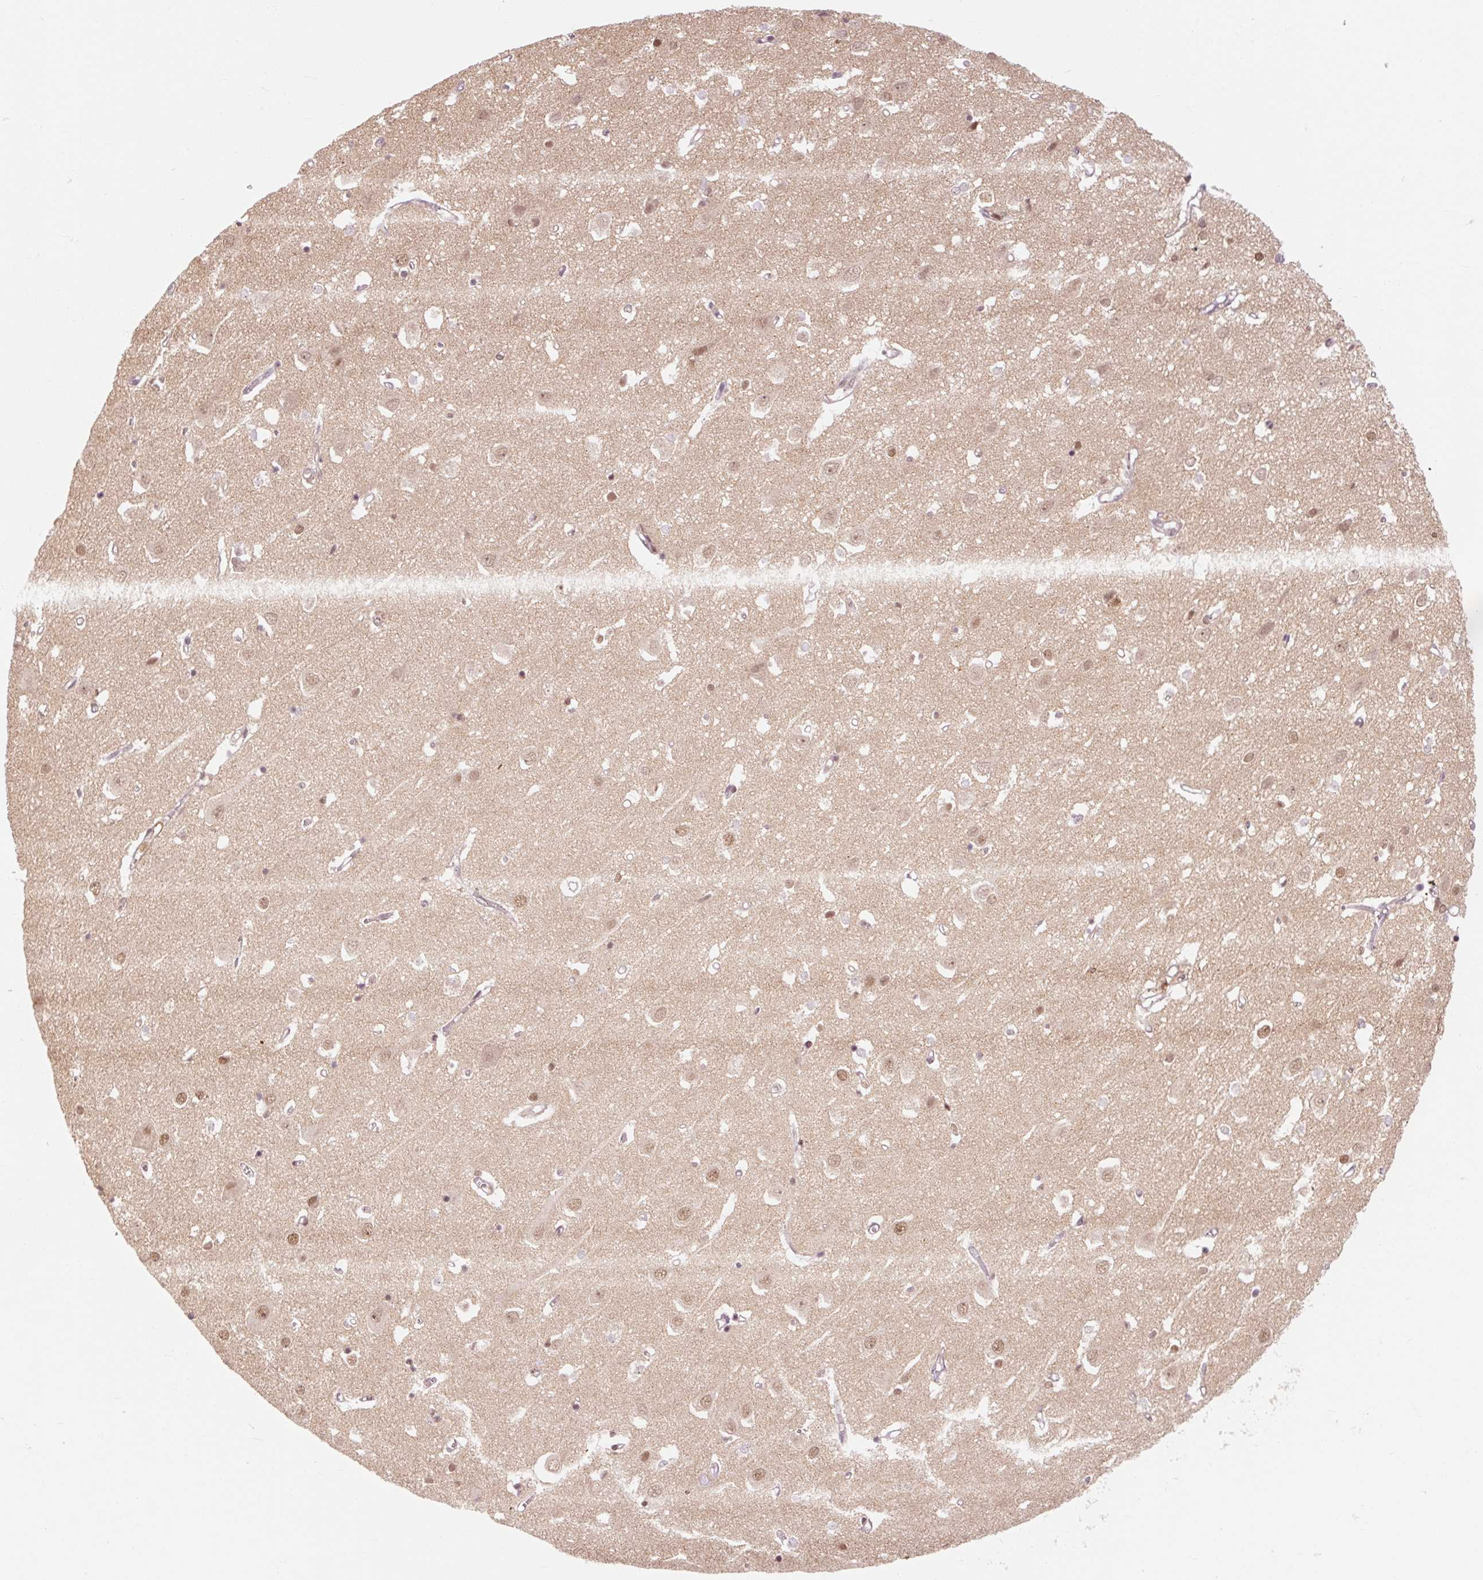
{"staining": {"intensity": "negative", "quantity": "none", "location": "none"}, "tissue": "cerebral cortex", "cell_type": "Endothelial cells", "image_type": "normal", "snomed": [{"axis": "morphology", "description": "Normal tissue, NOS"}, {"axis": "topography", "description": "Cerebral cortex"}], "caption": "This image is of unremarkable cerebral cortex stained with immunohistochemistry to label a protein in brown with the nuclei are counter-stained blue. There is no positivity in endothelial cells.", "gene": "CSTF1", "patient": {"sex": "male", "age": 70}}